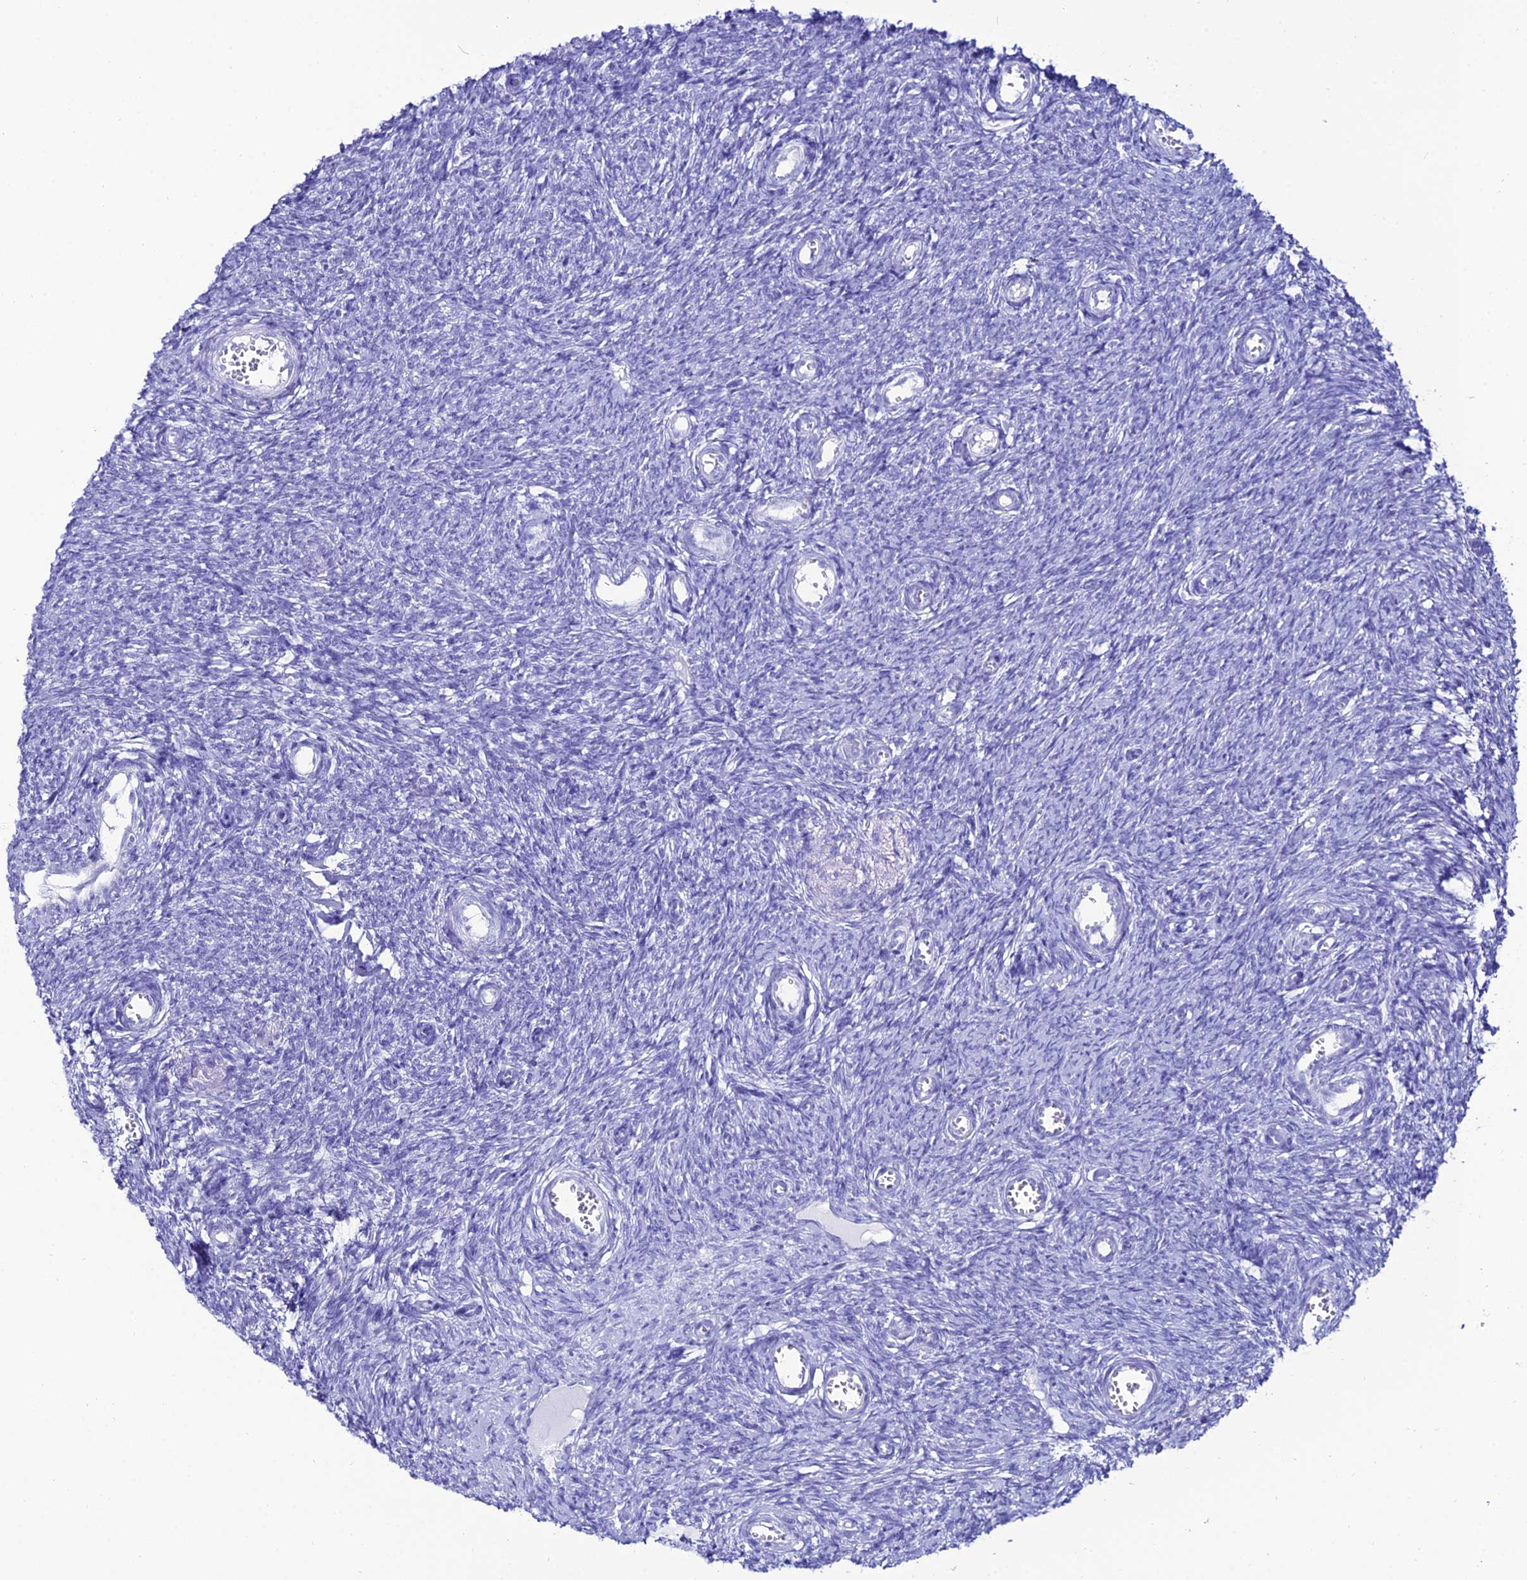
{"staining": {"intensity": "negative", "quantity": "none", "location": "none"}, "tissue": "ovary", "cell_type": "Ovarian stroma cells", "image_type": "normal", "snomed": [{"axis": "morphology", "description": "Normal tissue, NOS"}, {"axis": "topography", "description": "Ovary"}], "caption": "Histopathology image shows no significant protein staining in ovarian stroma cells of unremarkable ovary.", "gene": "OR4D5", "patient": {"sex": "female", "age": 44}}